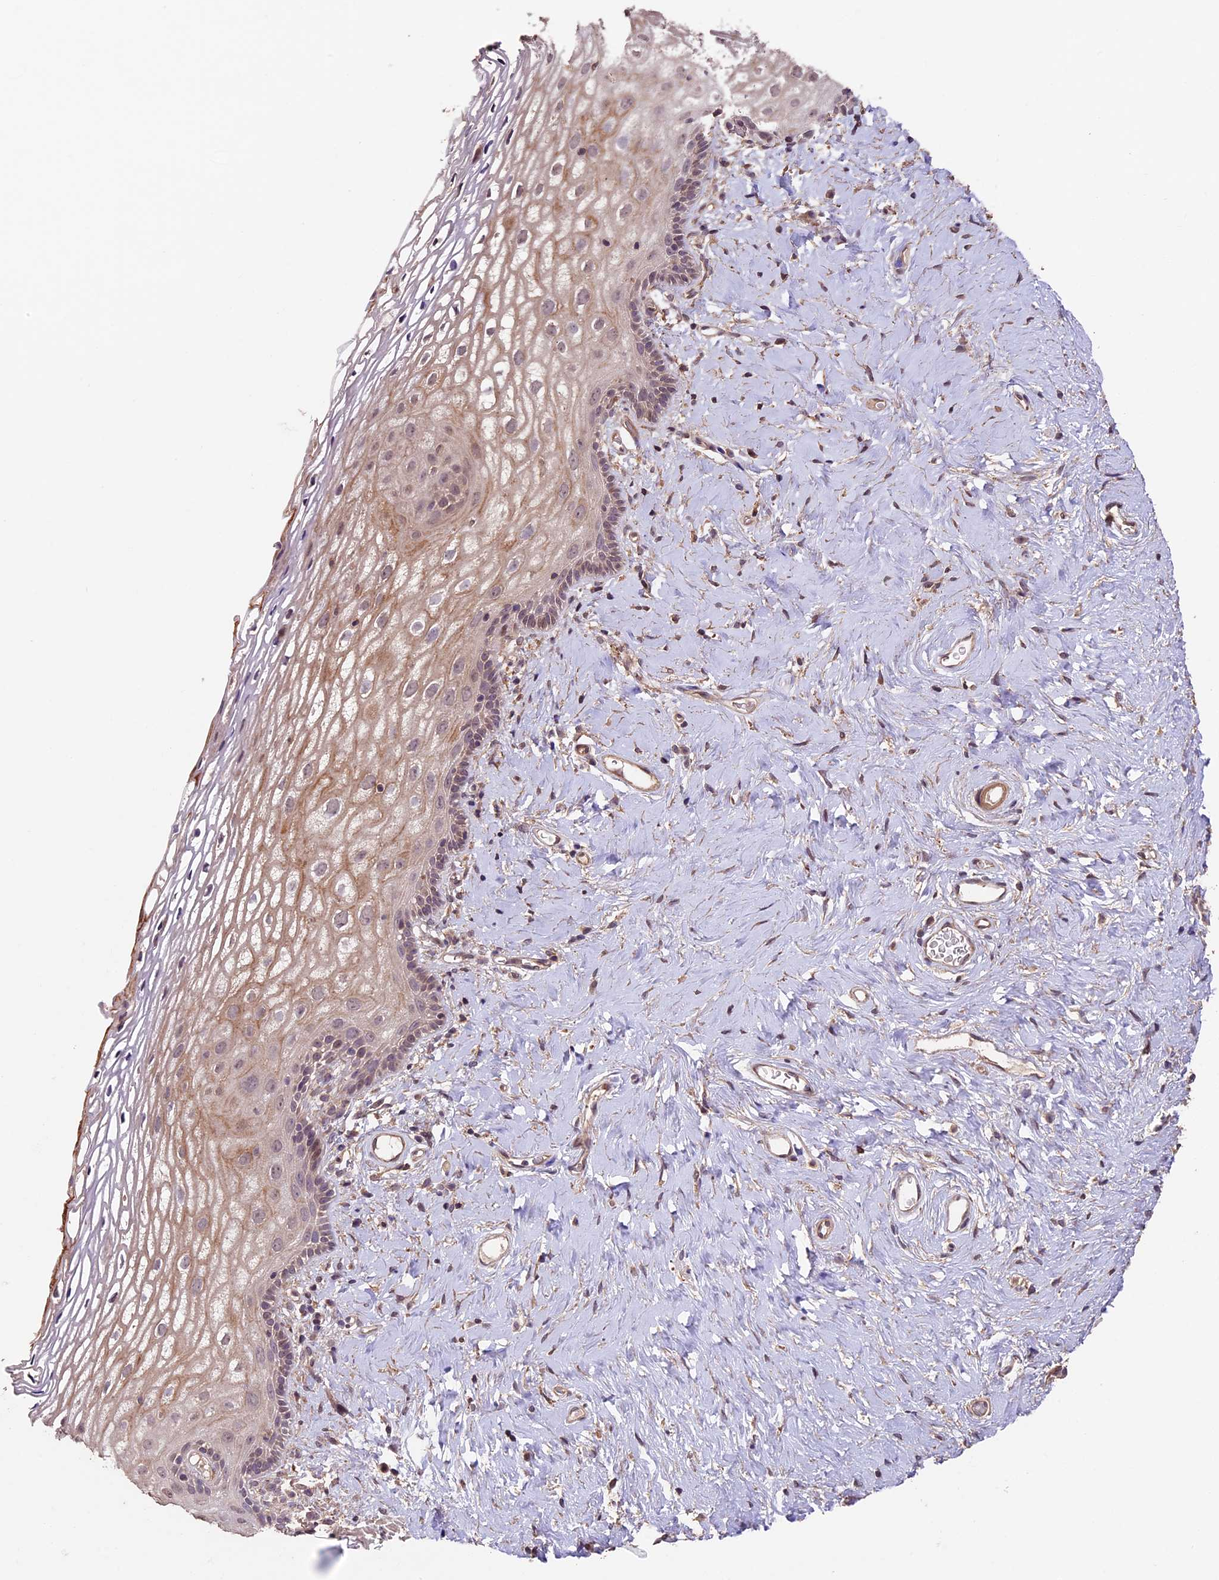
{"staining": {"intensity": "weak", "quantity": "25%-75%", "location": "cytoplasmic/membranous"}, "tissue": "vagina", "cell_type": "Squamous epithelial cells", "image_type": "normal", "snomed": [{"axis": "morphology", "description": "Normal tissue, NOS"}, {"axis": "morphology", "description": "Adenocarcinoma, NOS"}, {"axis": "topography", "description": "Rectum"}, {"axis": "topography", "description": "Vagina"}], "caption": "The image reveals a brown stain indicating the presence of a protein in the cytoplasmic/membranous of squamous epithelial cells in vagina.", "gene": "GNB5", "patient": {"sex": "female", "age": 71}}